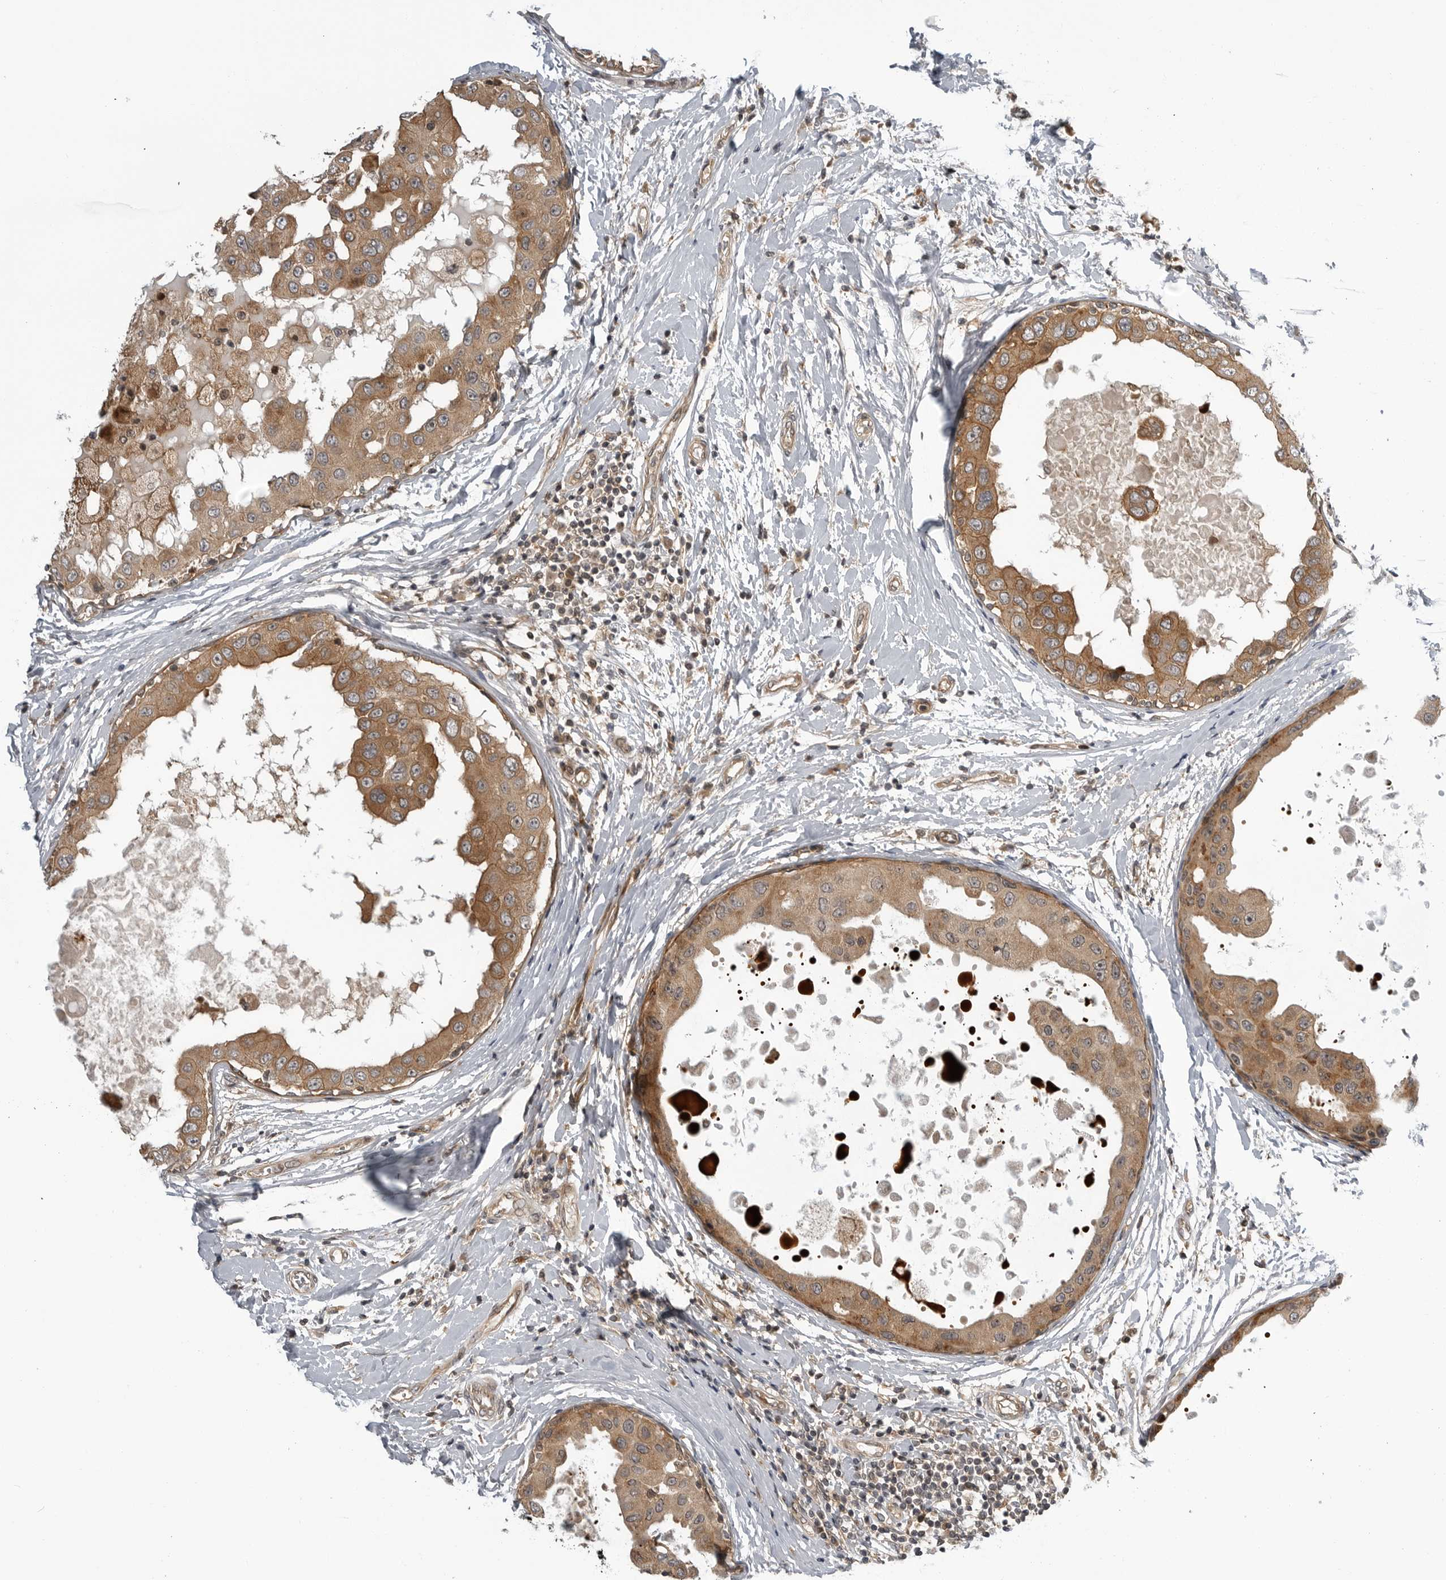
{"staining": {"intensity": "moderate", "quantity": ">75%", "location": "cytoplasmic/membranous"}, "tissue": "breast cancer", "cell_type": "Tumor cells", "image_type": "cancer", "snomed": [{"axis": "morphology", "description": "Duct carcinoma"}, {"axis": "topography", "description": "Breast"}], "caption": "Immunohistochemical staining of human breast invasive ductal carcinoma displays medium levels of moderate cytoplasmic/membranous protein expression in about >75% of tumor cells.", "gene": "LRRC45", "patient": {"sex": "female", "age": 27}}